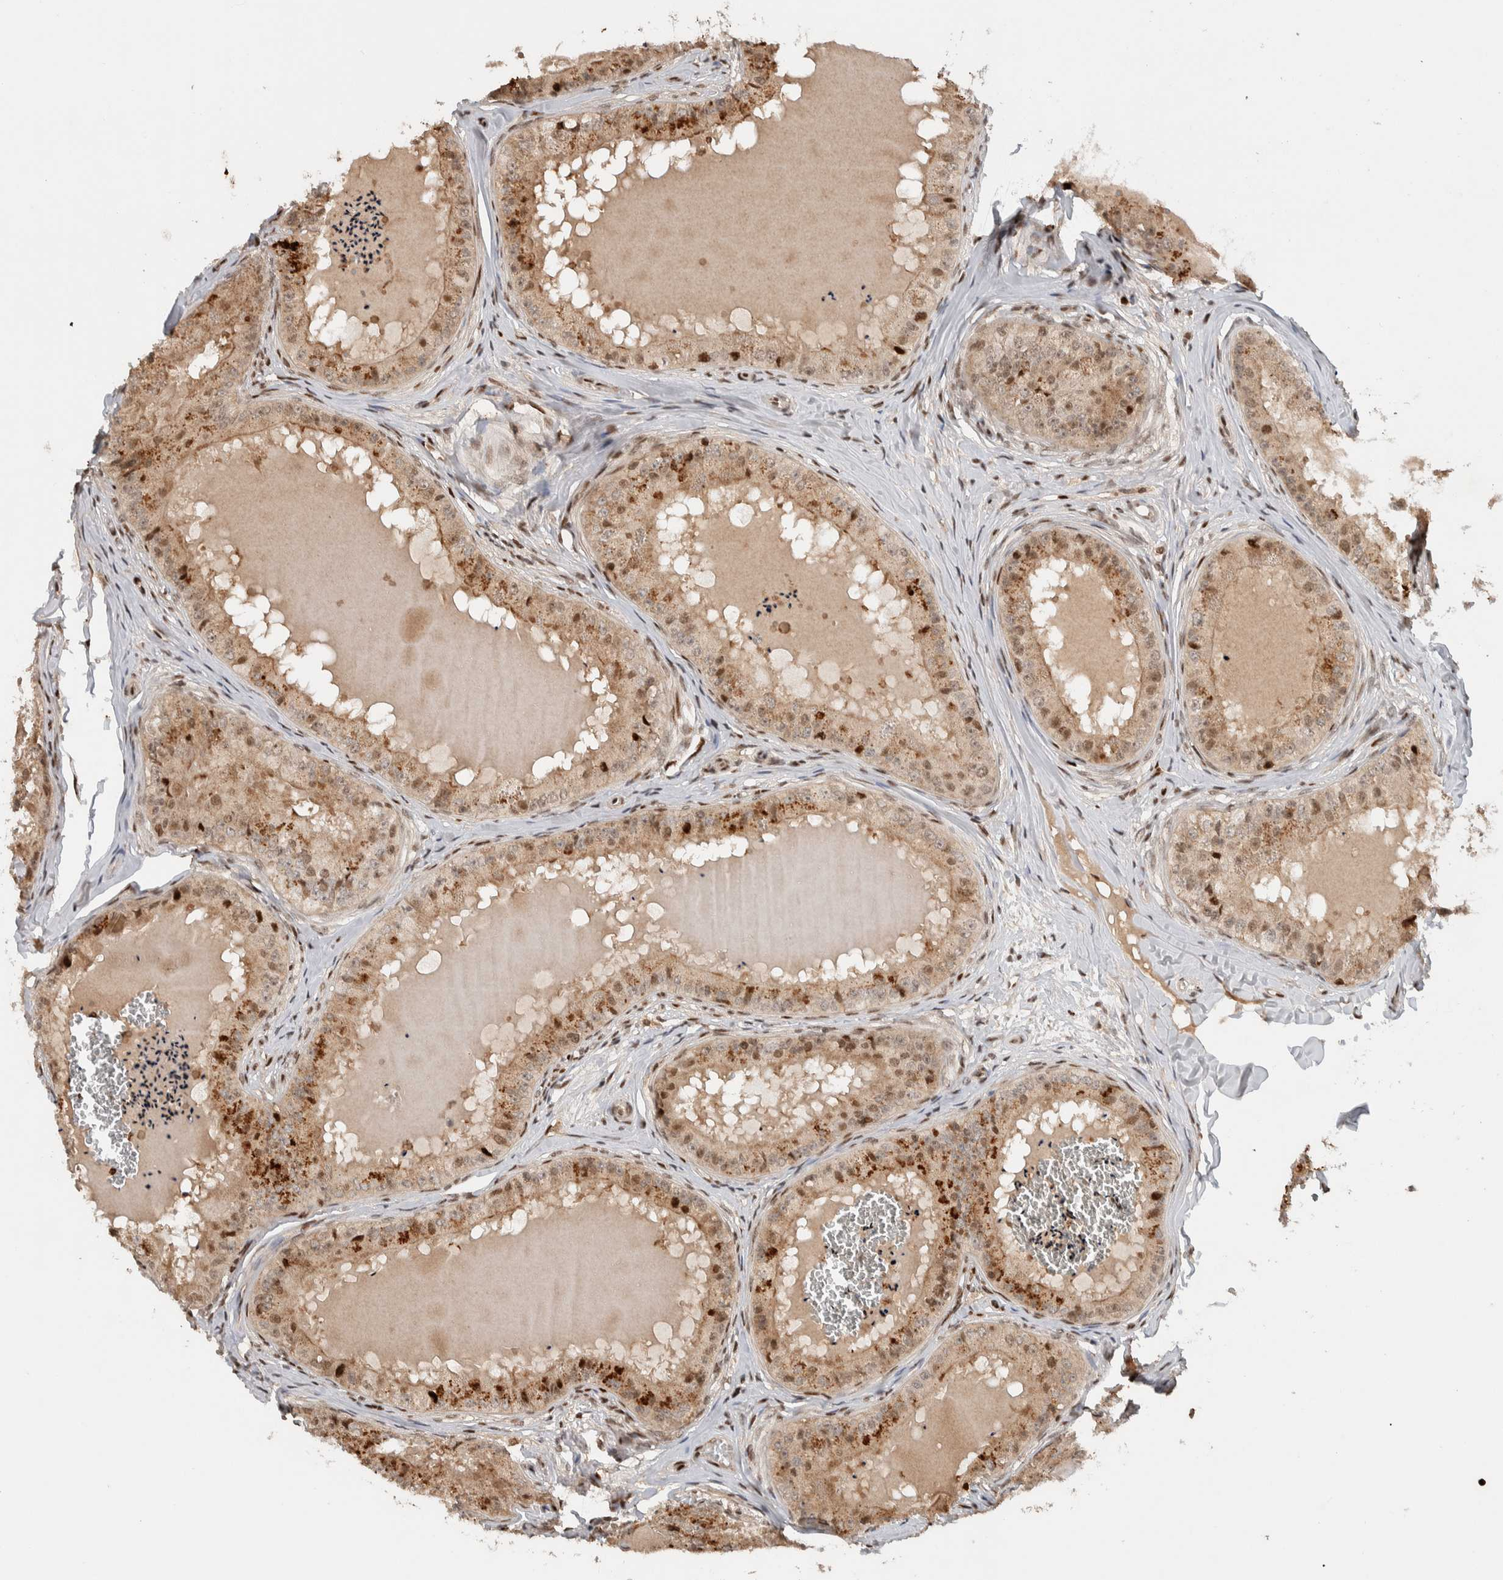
{"staining": {"intensity": "moderate", "quantity": "25%-75%", "location": "nuclear"}, "tissue": "epididymis", "cell_type": "Glandular cells", "image_type": "normal", "snomed": [{"axis": "morphology", "description": "Normal tissue, NOS"}, {"axis": "topography", "description": "Epididymis"}], "caption": "Normal epididymis was stained to show a protein in brown. There is medium levels of moderate nuclear staining in about 25%-75% of glandular cells.", "gene": "ZNF521", "patient": {"sex": "male", "age": 31}}